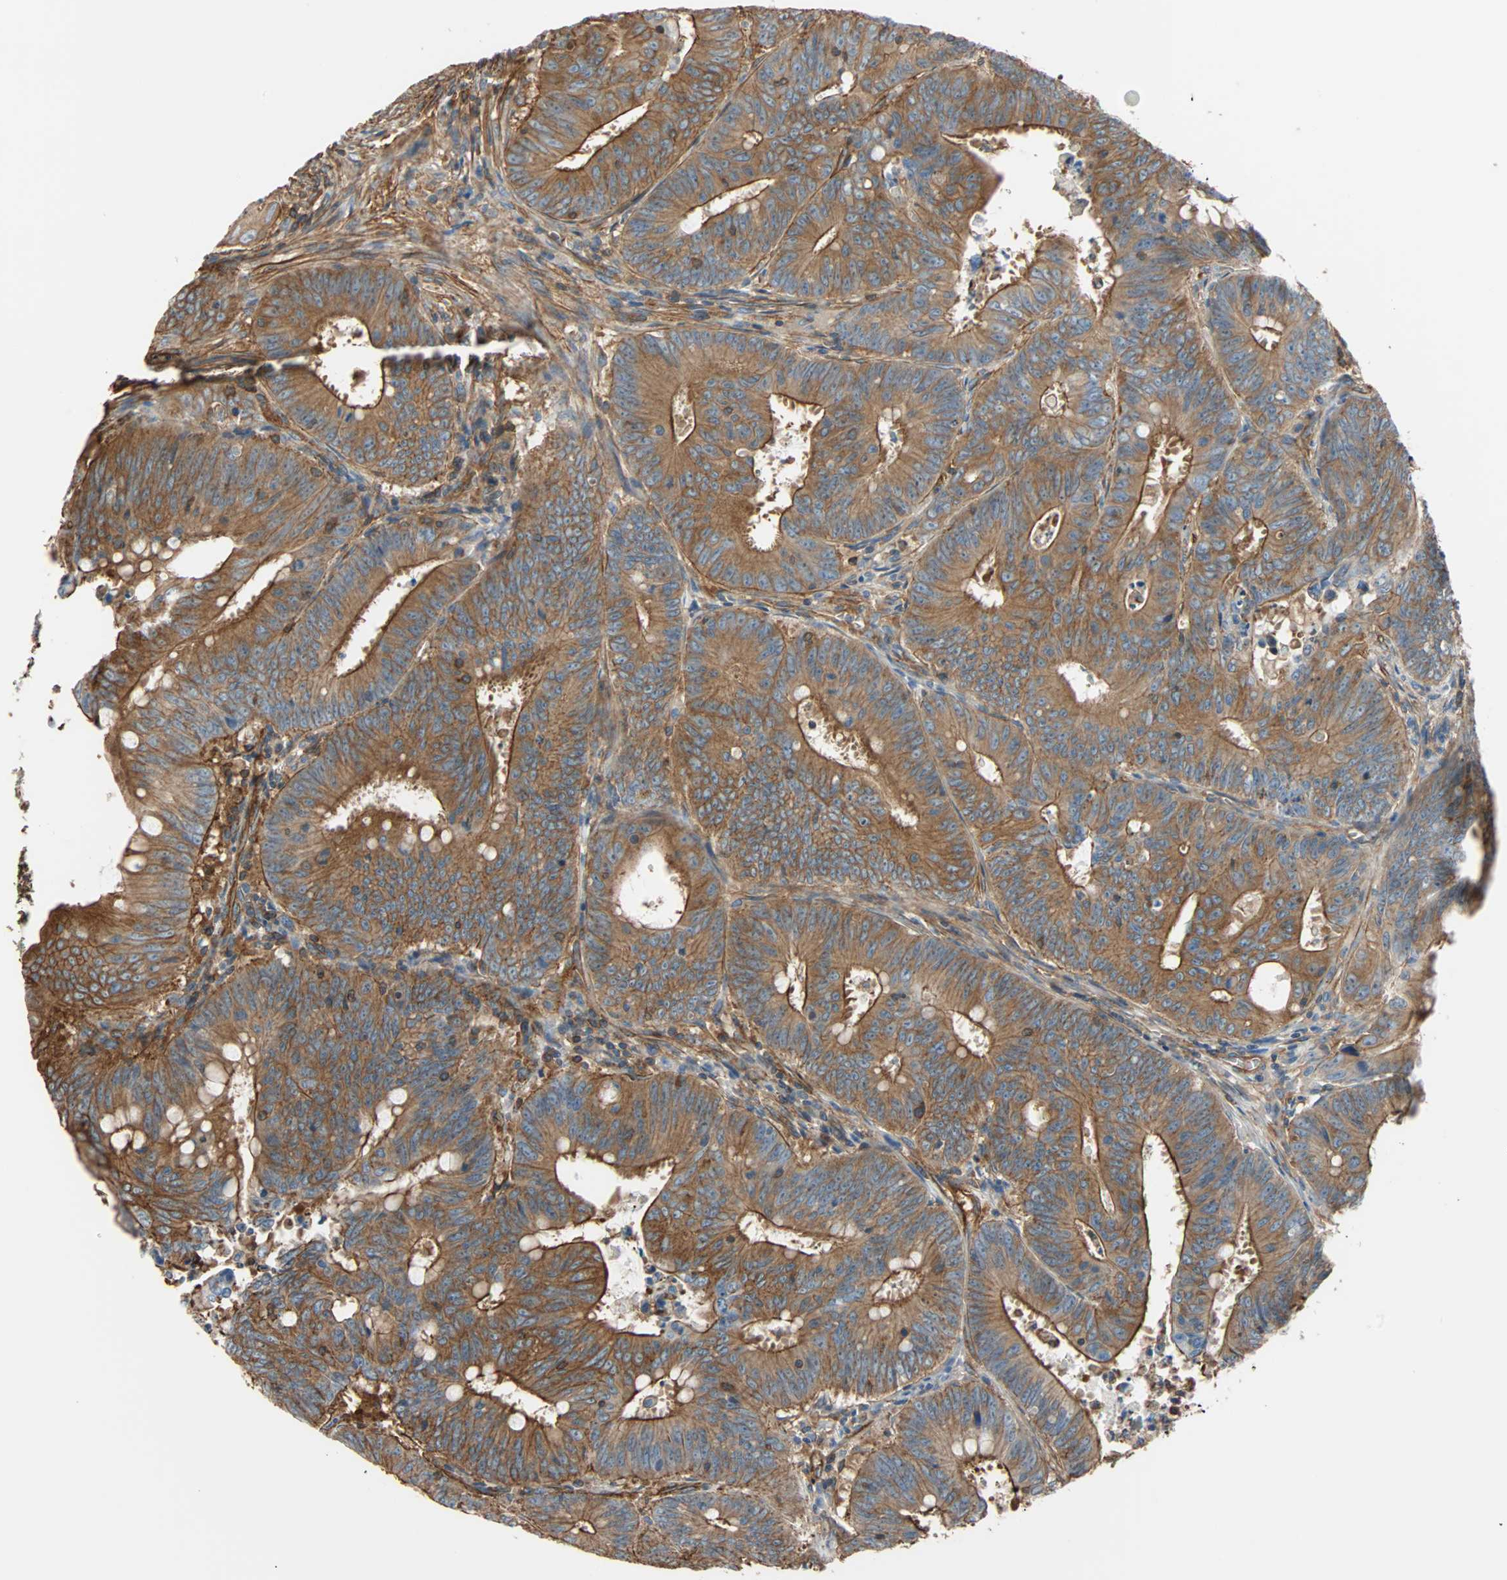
{"staining": {"intensity": "moderate", "quantity": ">75%", "location": "cytoplasmic/membranous"}, "tissue": "colorectal cancer", "cell_type": "Tumor cells", "image_type": "cancer", "snomed": [{"axis": "morphology", "description": "Adenocarcinoma, NOS"}, {"axis": "topography", "description": "Colon"}], "caption": "Protein staining shows moderate cytoplasmic/membranous staining in about >75% of tumor cells in colorectal cancer.", "gene": "GALNT10", "patient": {"sex": "male", "age": 45}}